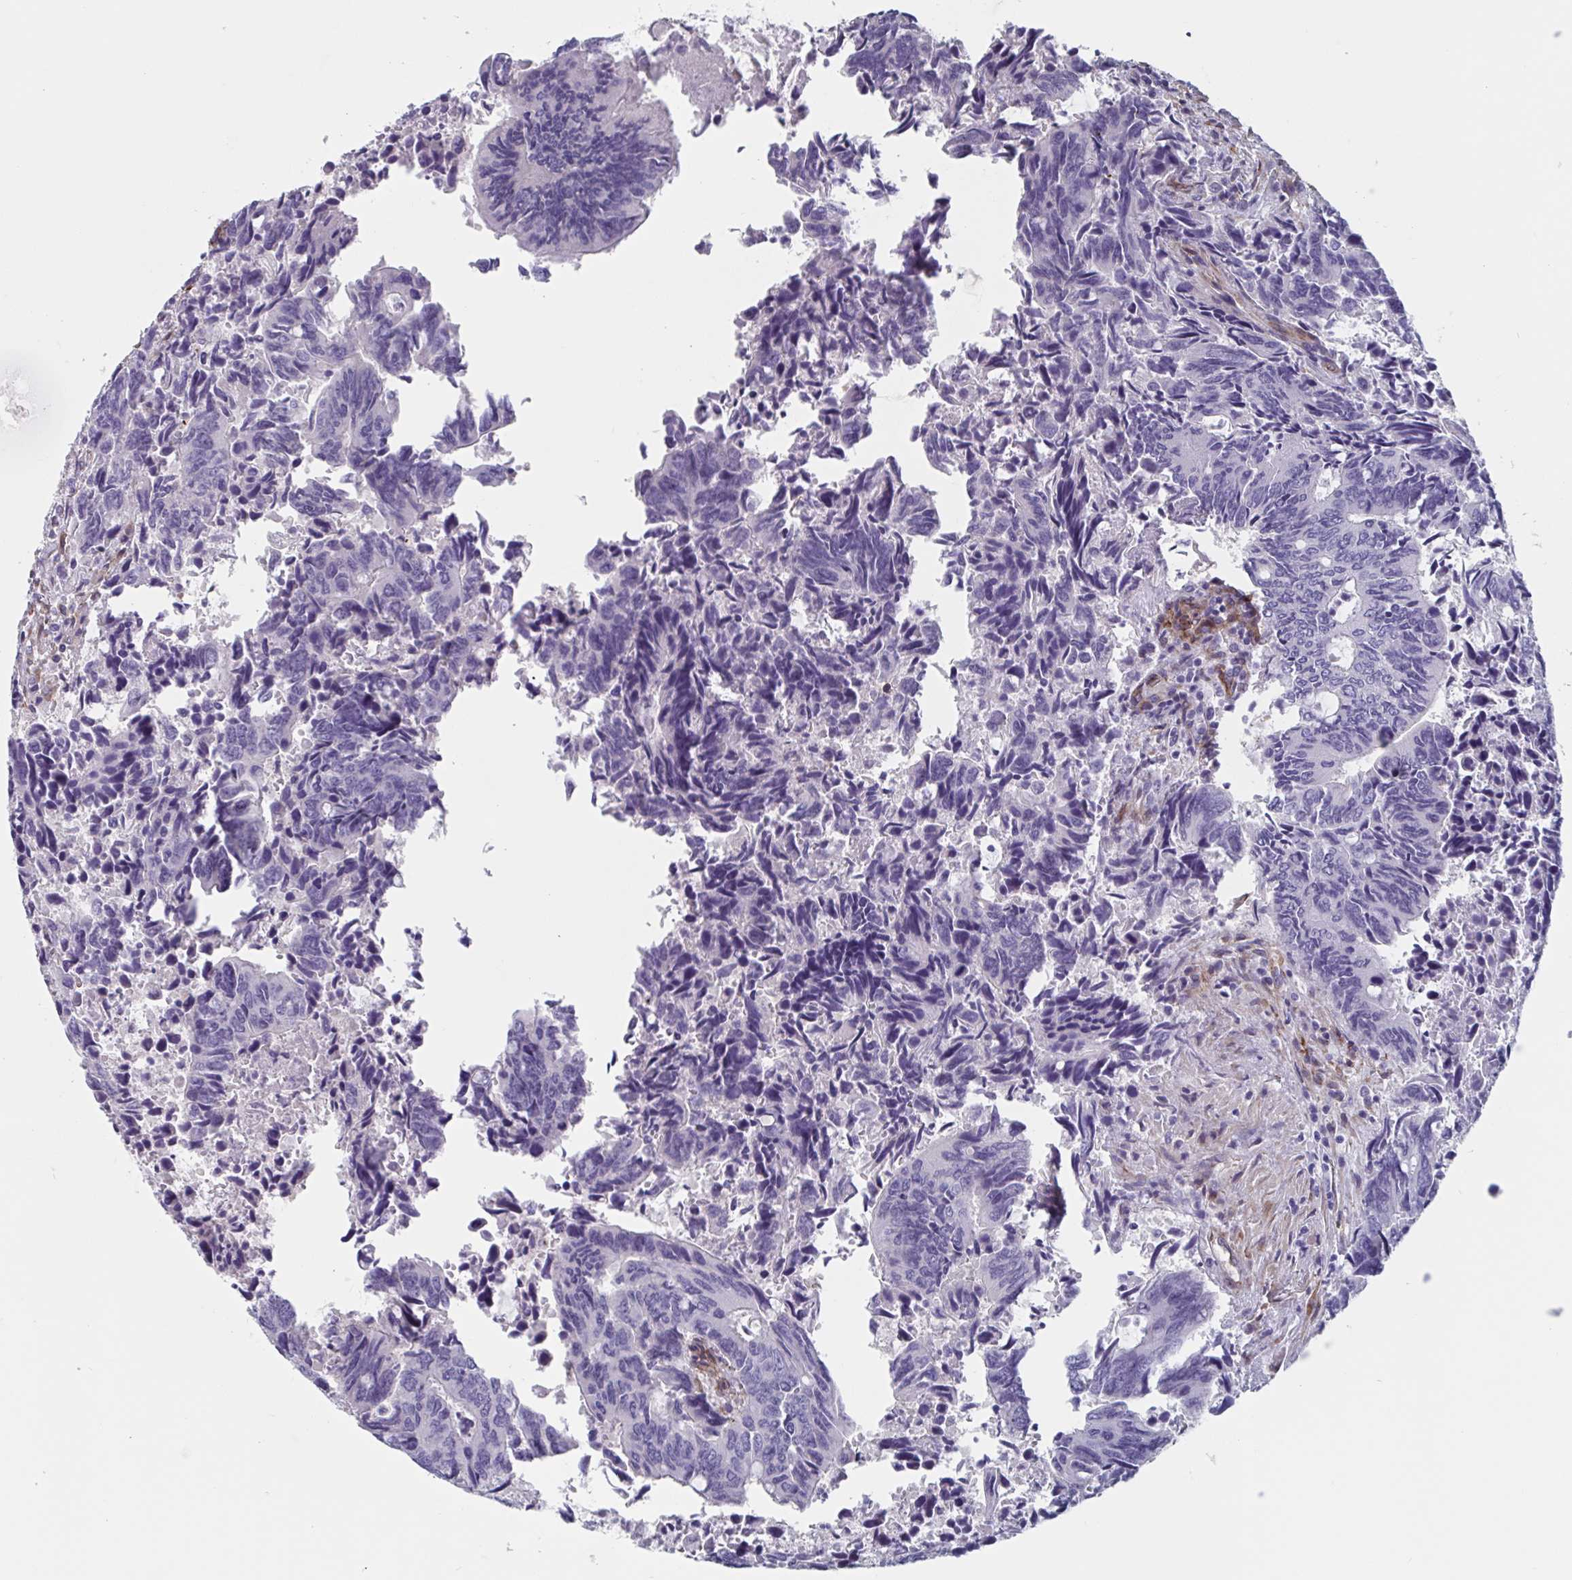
{"staining": {"intensity": "negative", "quantity": "none", "location": "none"}, "tissue": "colorectal cancer", "cell_type": "Tumor cells", "image_type": "cancer", "snomed": [{"axis": "morphology", "description": "Adenocarcinoma, NOS"}, {"axis": "topography", "description": "Colon"}], "caption": "Adenocarcinoma (colorectal) was stained to show a protein in brown. There is no significant staining in tumor cells.", "gene": "CITED4", "patient": {"sex": "male", "age": 87}}